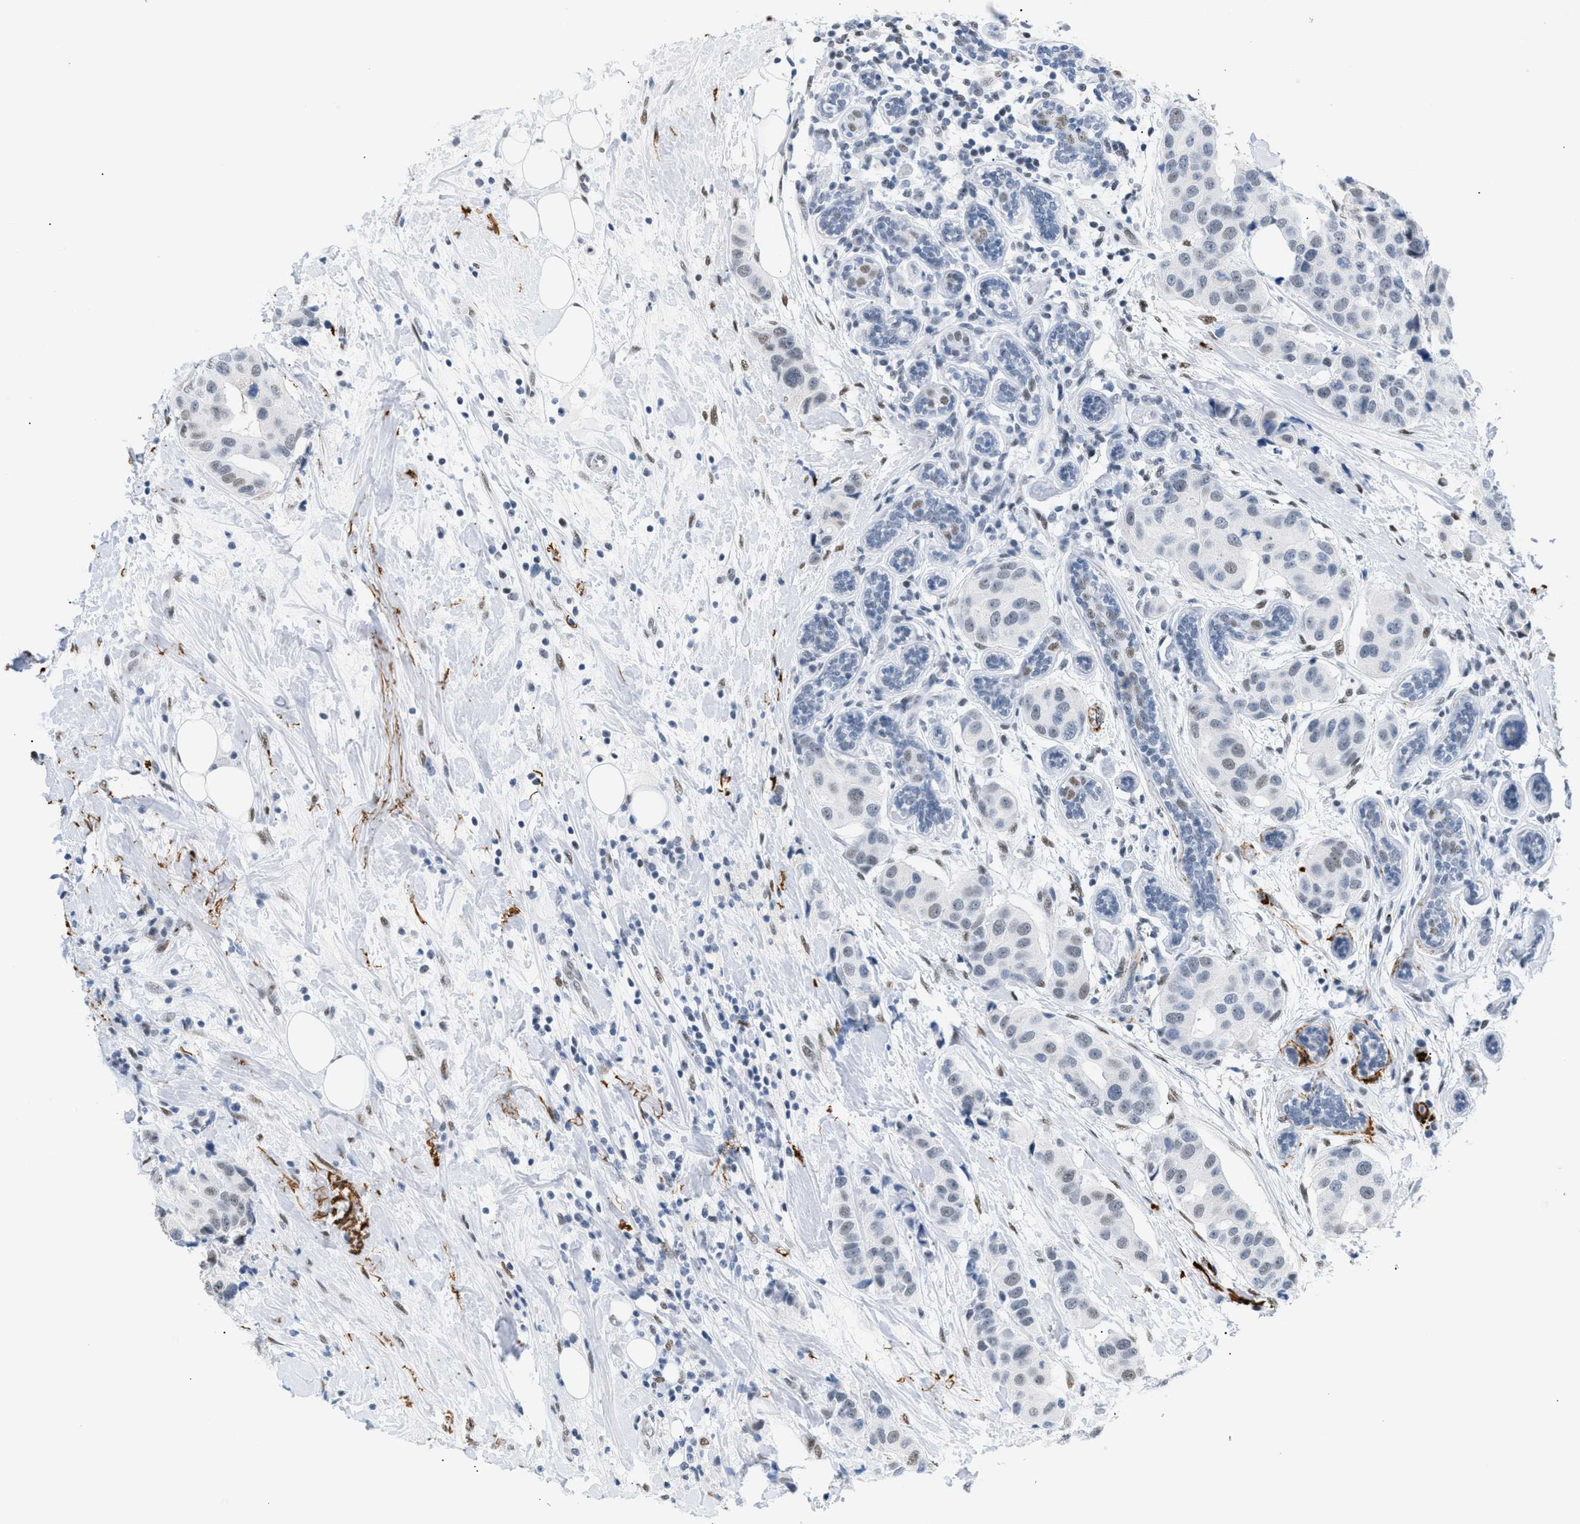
{"staining": {"intensity": "weak", "quantity": "<25%", "location": "nuclear"}, "tissue": "breast cancer", "cell_type": "Tumor cells", "image_type": "cancer", "snomed": [{"axis": "morphology", "description": "Normal tissue, NOS"}, {"axis": "morphology", "description": "Duct carcinoma"}, {"axis": "topography", "description": "Breast"}], "caption": "High power microscopy image of an immunohistochemistry (IHC) photomicrograph of invasive ductal carcinoma (breast), revealing no significant staining in tumor cells.", "gene": "ELN", "patient": {"sex": "female", "age": 39}}